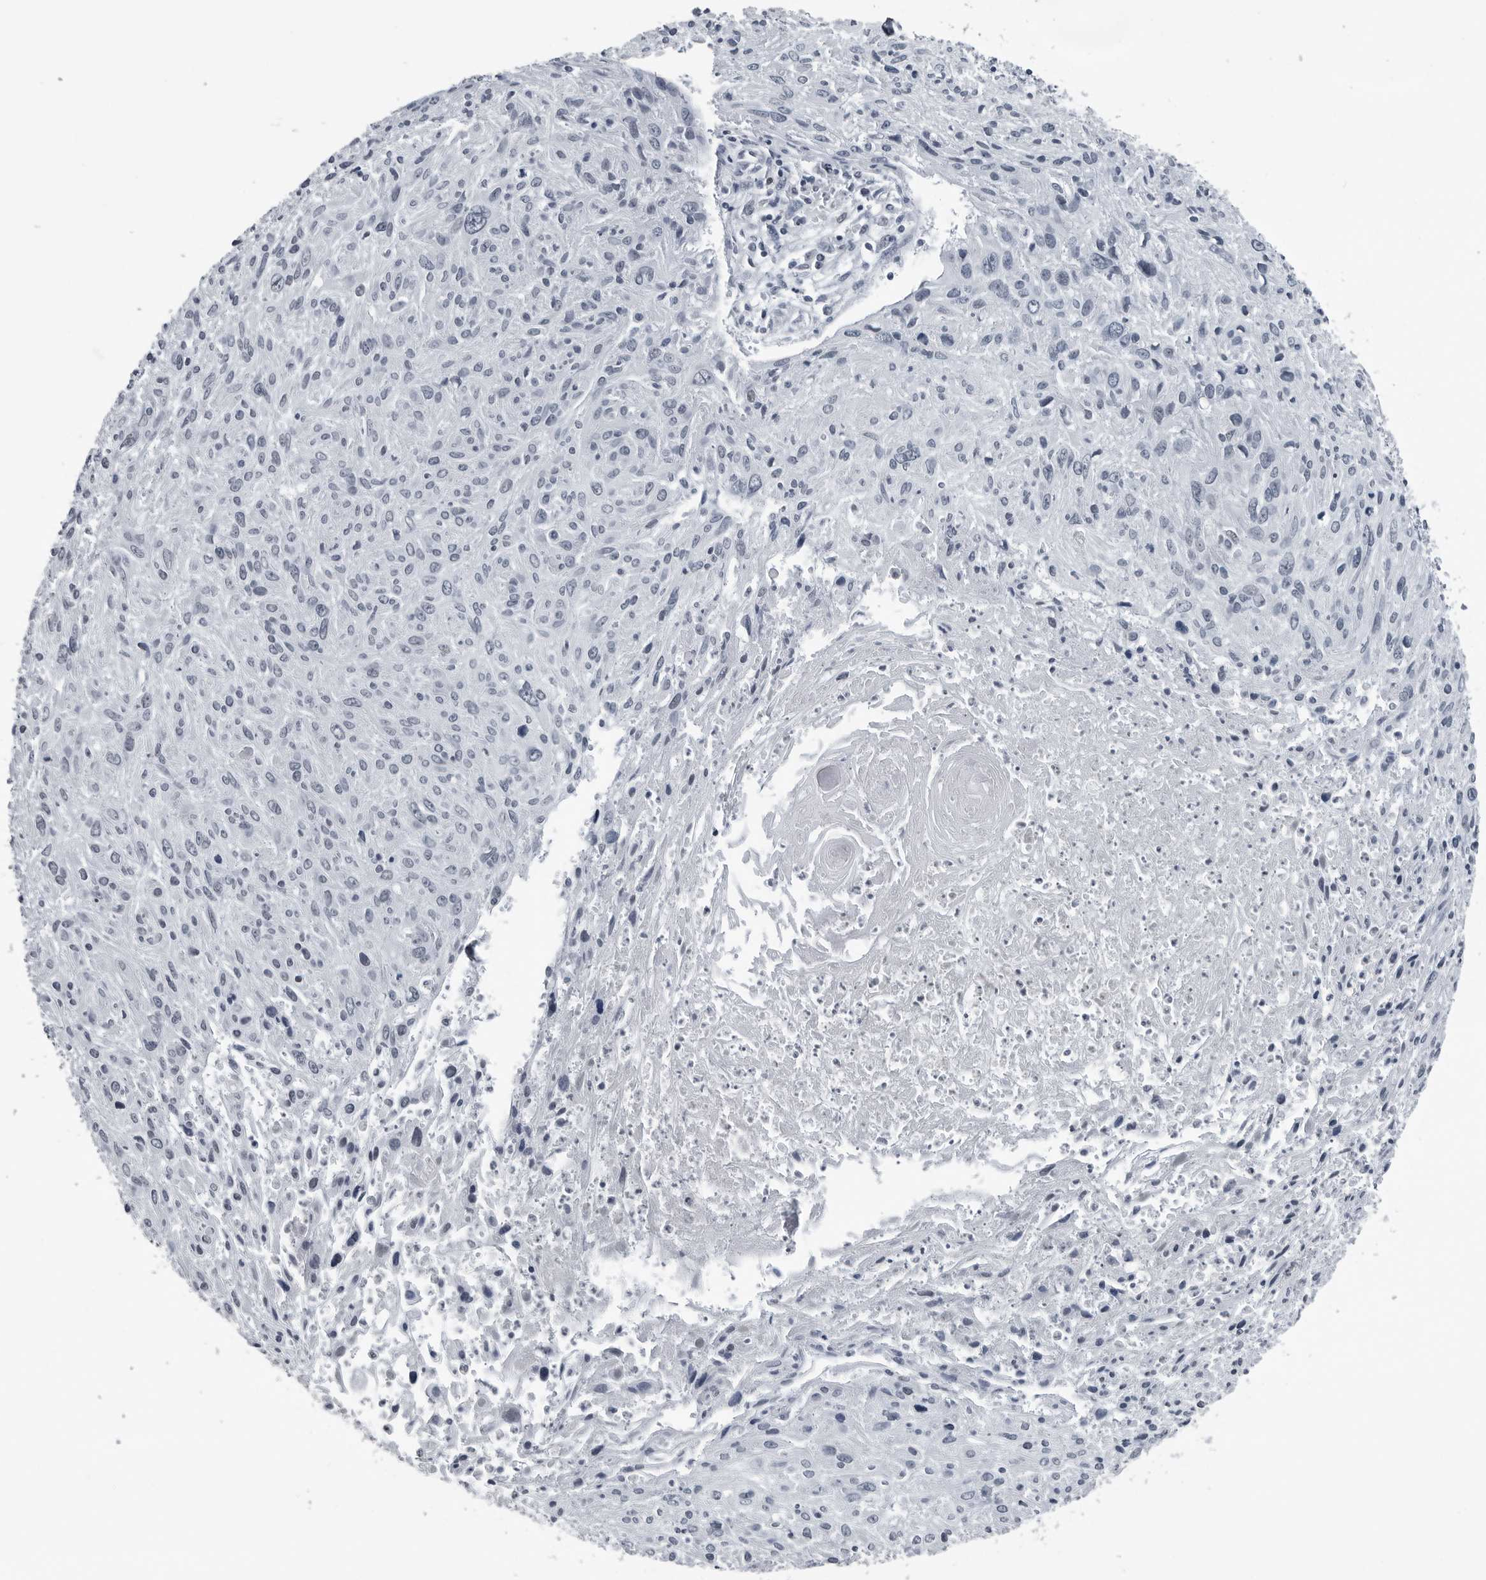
{"staining": {"intensity": "negative", "quantity": "none", "location": "none"}, "tissue": "cervical cancer", "cell_type": "Tumor cells", "image_type": "cancer", "snomed": [{"axis": "morphology", "description": "Squamous cell carcinoma, NOS"}, {"axis": "topography", "description": "Cervix"}], "caption": "High magnification brightfield microscopy of cervical cancer stained with DAB (brown) and counterstained with hematoxylin (blue): tumor cells show no significant positivity. (Immunohistochemistry, brightfield microscopy, high magnification).", "gene": "AKR1A1", "patient": {"sex": "female", "age": 51}}